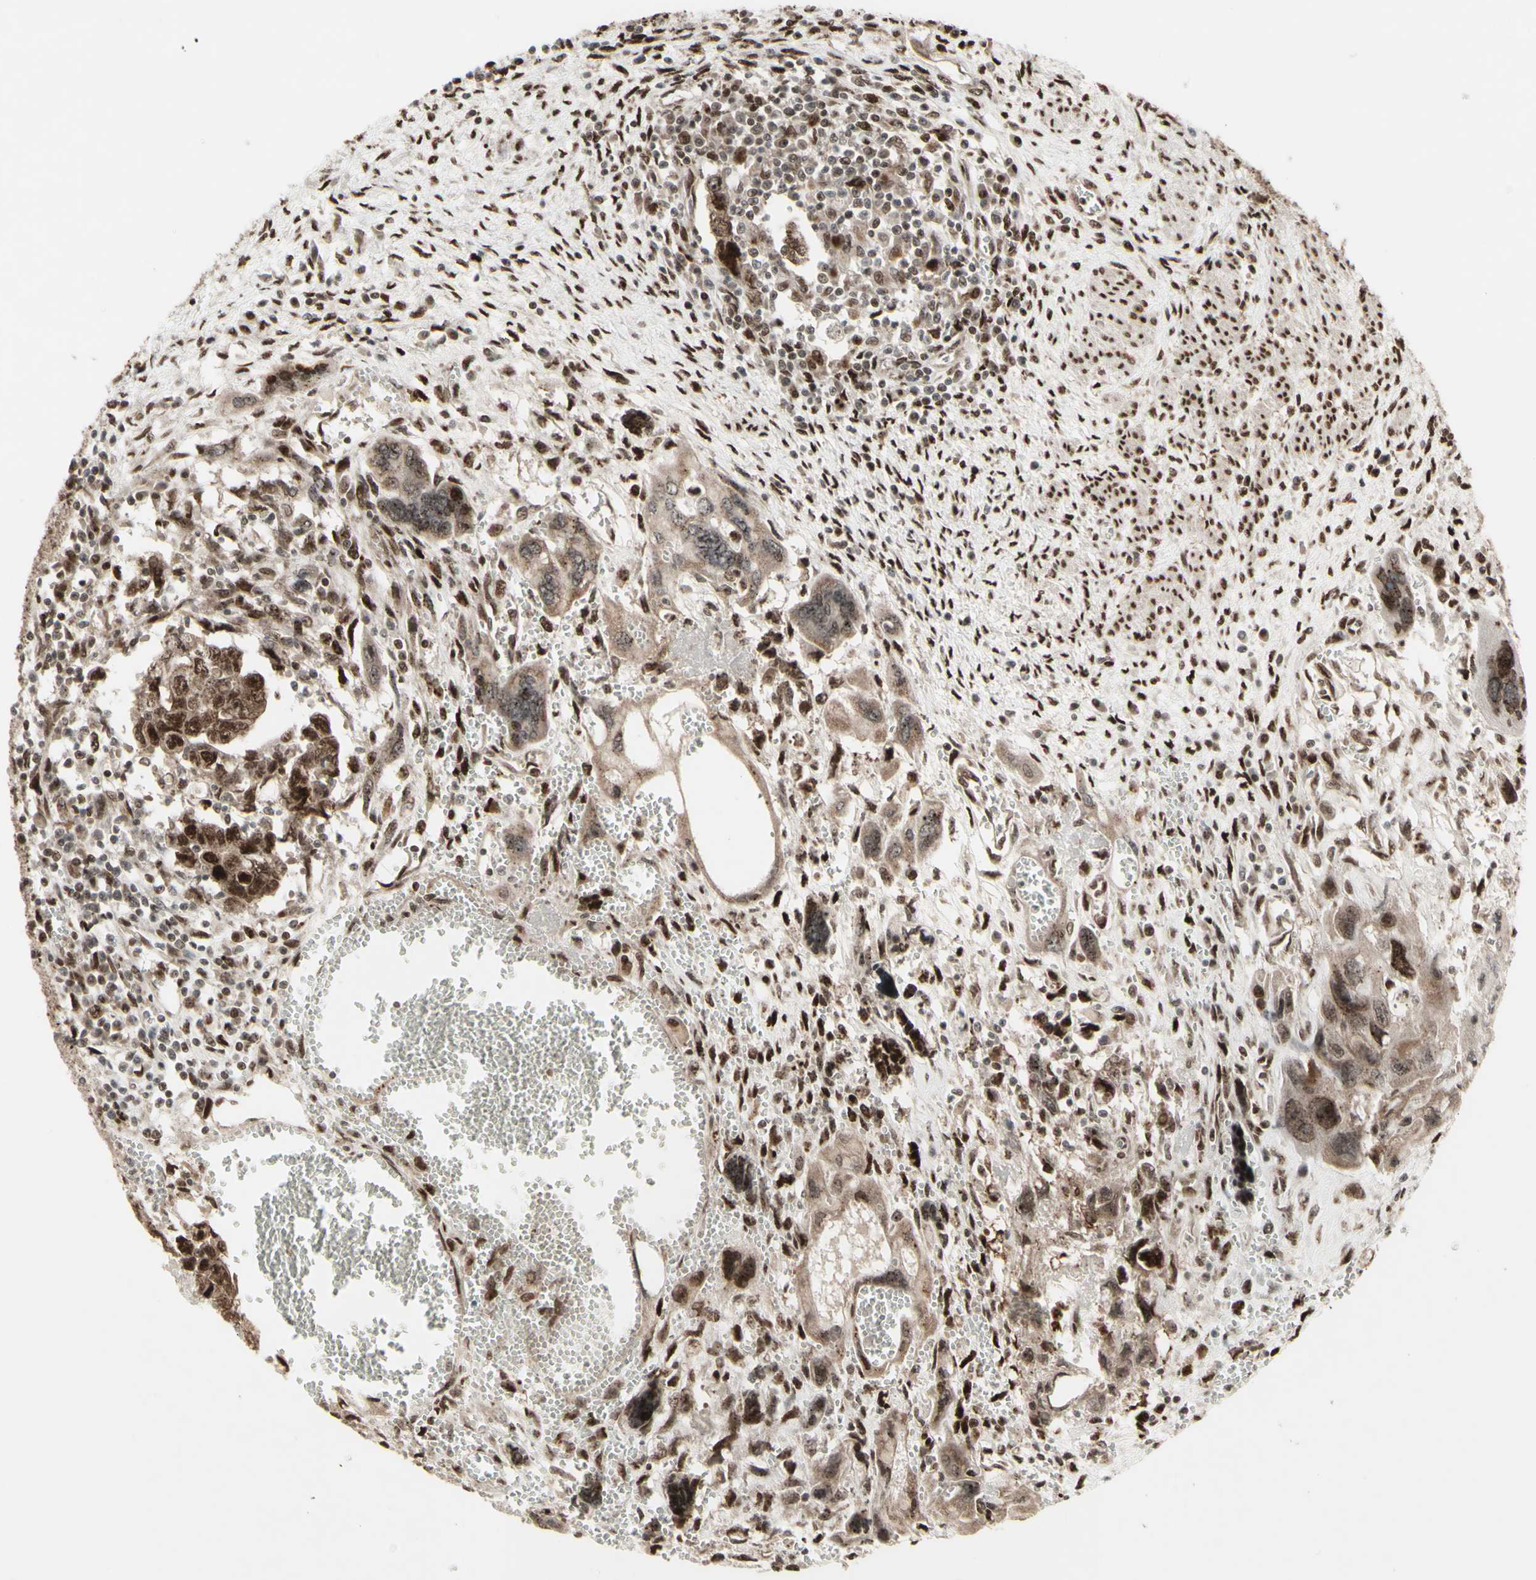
{"staining": {"intensity": "strong", "quantity": ">75%", "location": "cytoplasmic/membranous,nuclear"}, "tissue": "testis cancer", "cell_type": "Tumor cells", "image_type": "cancer", "snomed": [{"axis": "morphology", "description": "Carcinoma, Embryonal, NOS"}, {"axis": "topography", "description": "Testis"}], "caption": "Immunohistochemistry (IHC) histopathology image of testis embryonal carcinoma stained for a protein (brown), which demonstrates high levels of strong cytoplasmic/membranous and nuclear staining in approximately >75% of tumor cells.", "gene": "CBX1", "patient": {"sex": "male", "age": 28}}